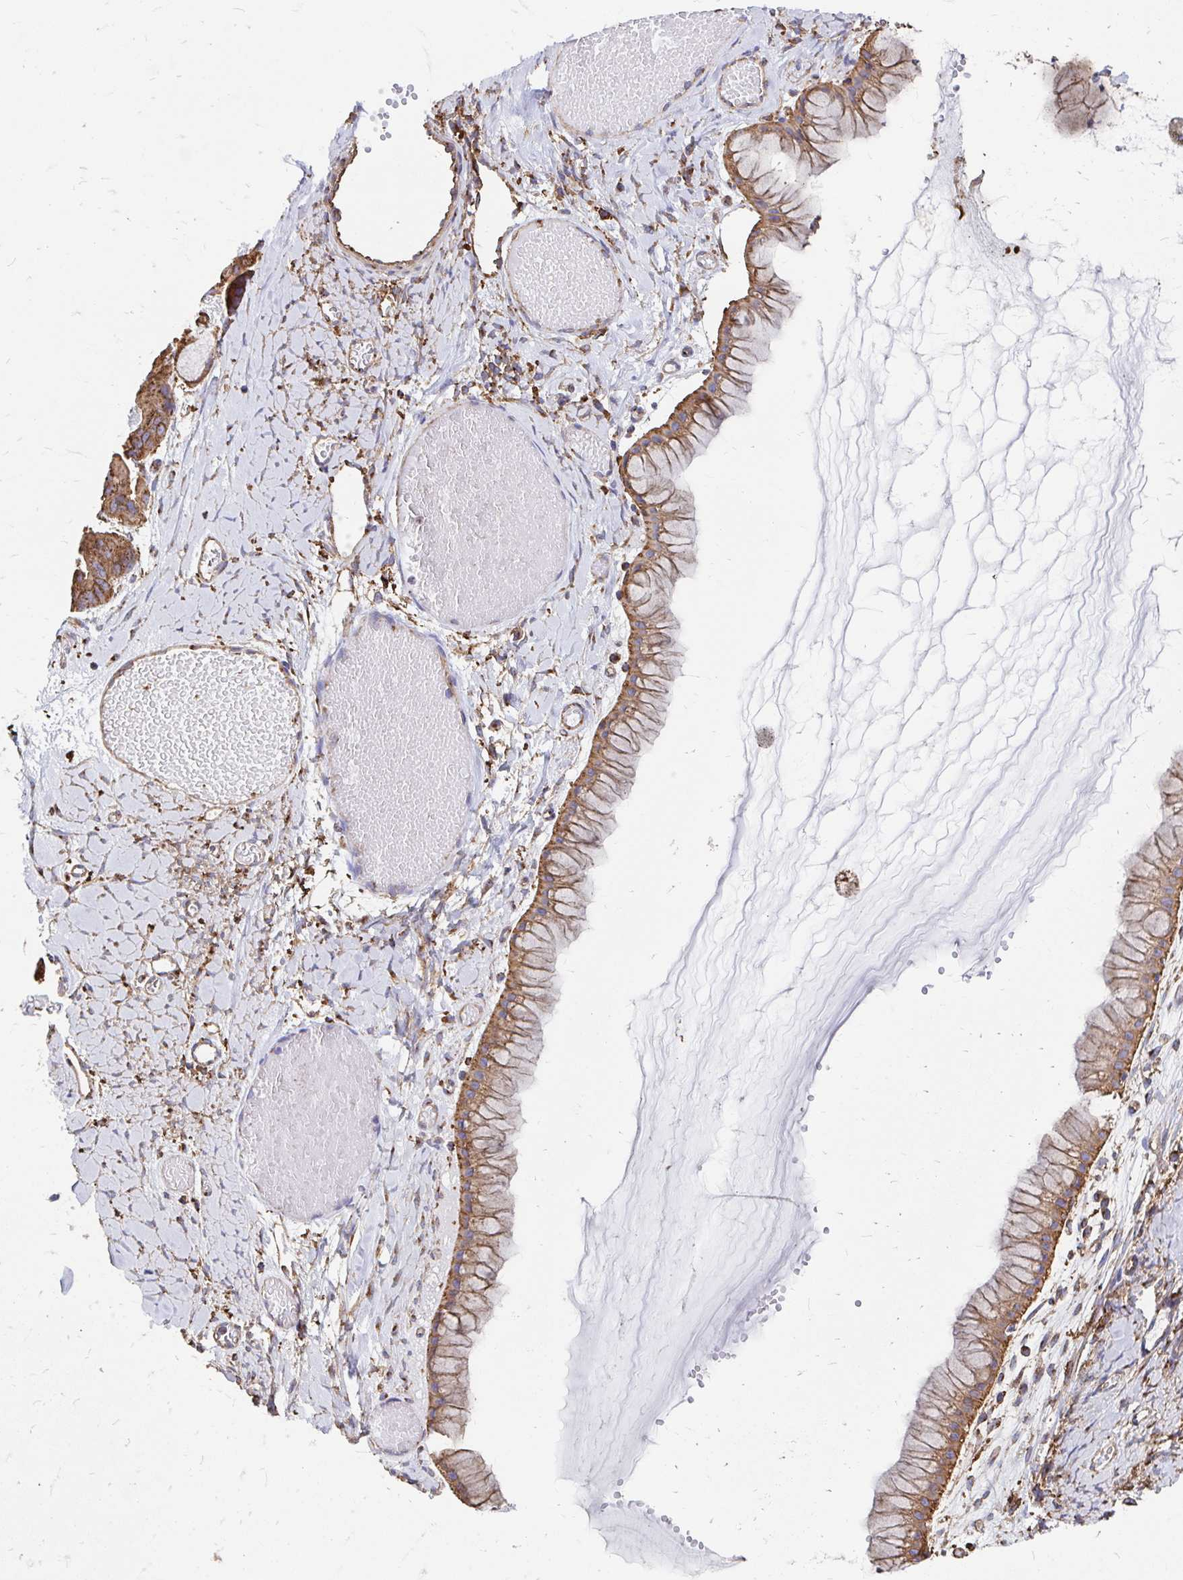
{"staining": {"intensity": "moderate", "quantity": ">75%", "location": "cytoplasmic/membranous"}, "tissue": "ovarian cancer", "cell_type": "Tumor cells", "image_type": "cancer", "snomed": [{"axis": "morphology", "description": "Cystadenocarcinoma, mucinous, NOS"}, {"axis": "topography", "description": "Ovary"}], "caption": "This is a photomicrograph of immunohistochemistry staining of ovarian mucinous cystadenocarcinoma, which shows moderate positivity in the cytoplasmic/membranous of tumor cells.", "gene": "CLTC", "patient": {"sex": "female", "age": 61}}